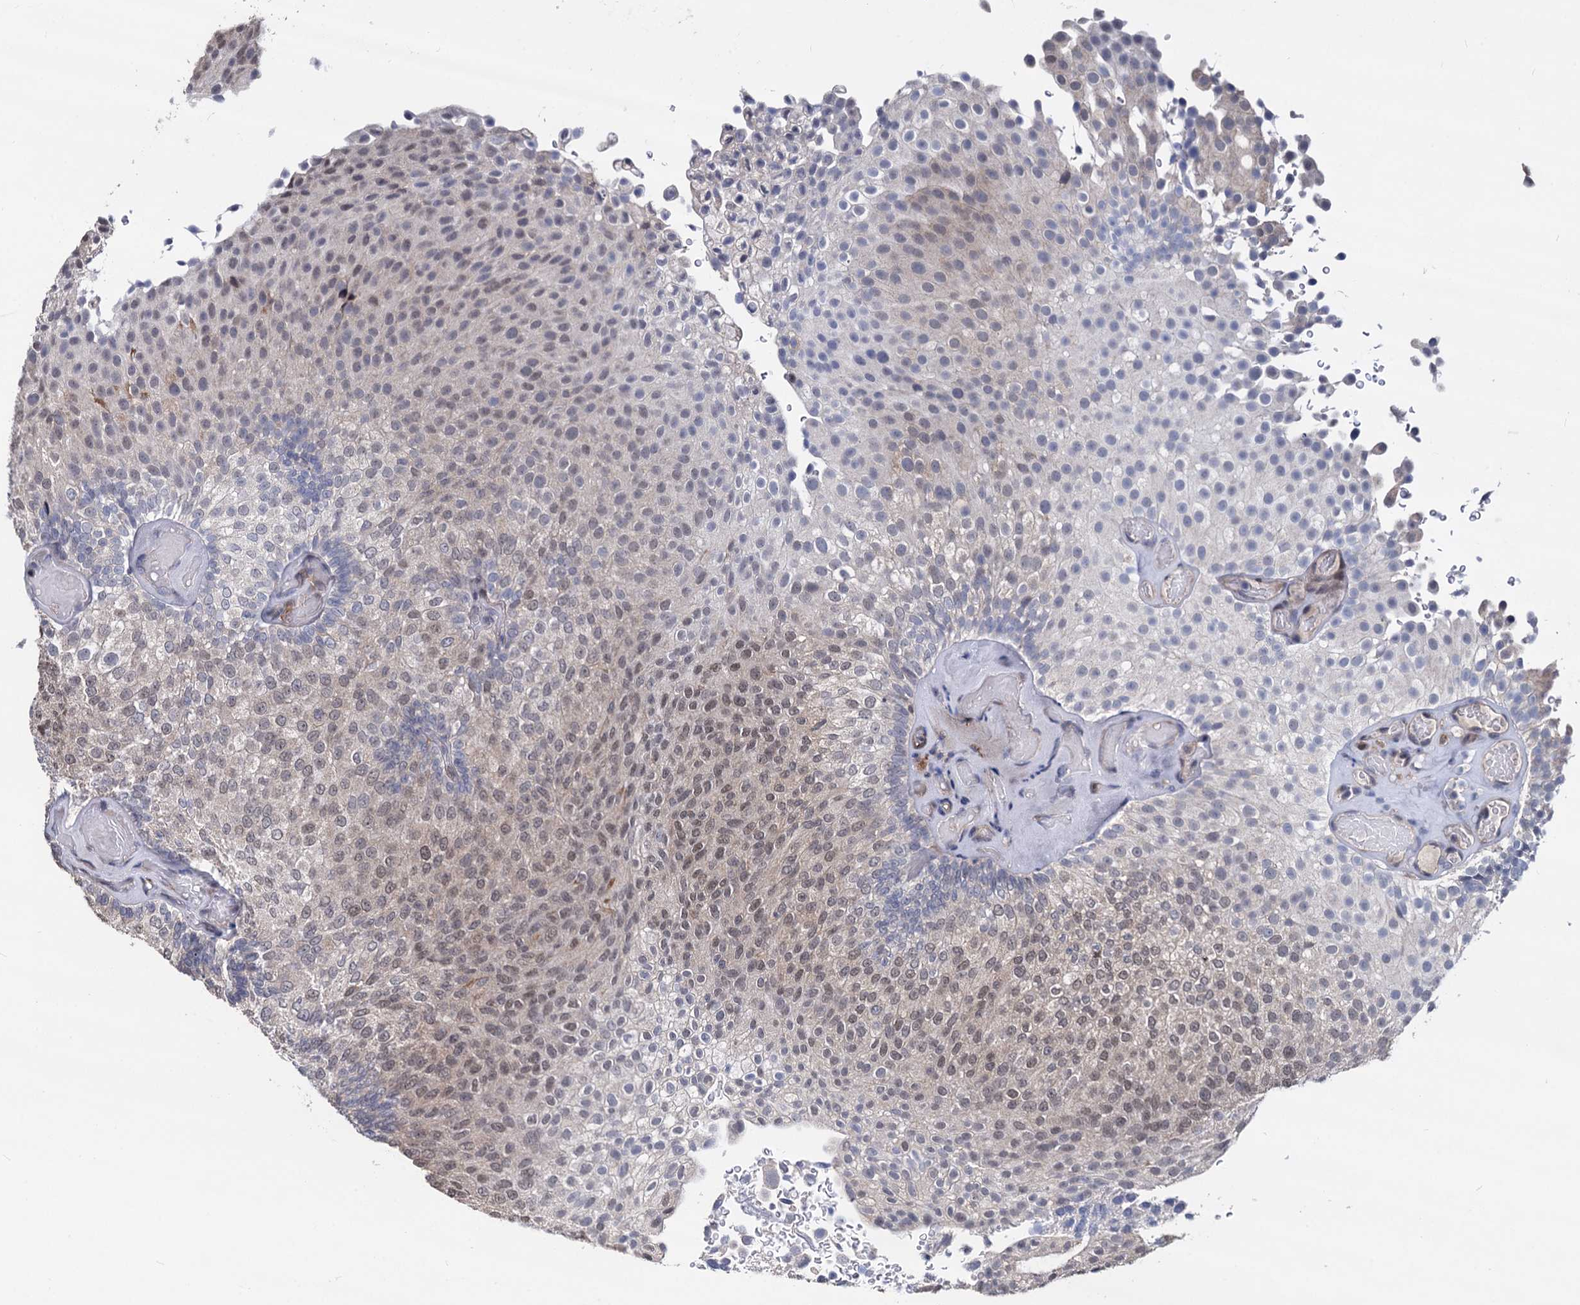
{"staining": {"intensity": "moderate", "quantity": "25%-75%", "location": "nuclear"}, "tissue": "urothelial cancer", "cell_type": "Tumor cells", "image_type": "cancer", "snomed": [{"axis": "morphology", "description": "Urothelial carcinoma, Low grade"}, {"axis": "topography", "description": "Urinary bladder"}], "caption": "Immunohistochemical staining of human low-grade urothelial carcinoma shows medium levels of moderate nuclear protein expression in about 25%-75% of tumor cells.", "gene": "PSMD4", "patient": {"sex": "male", "age": 78}}